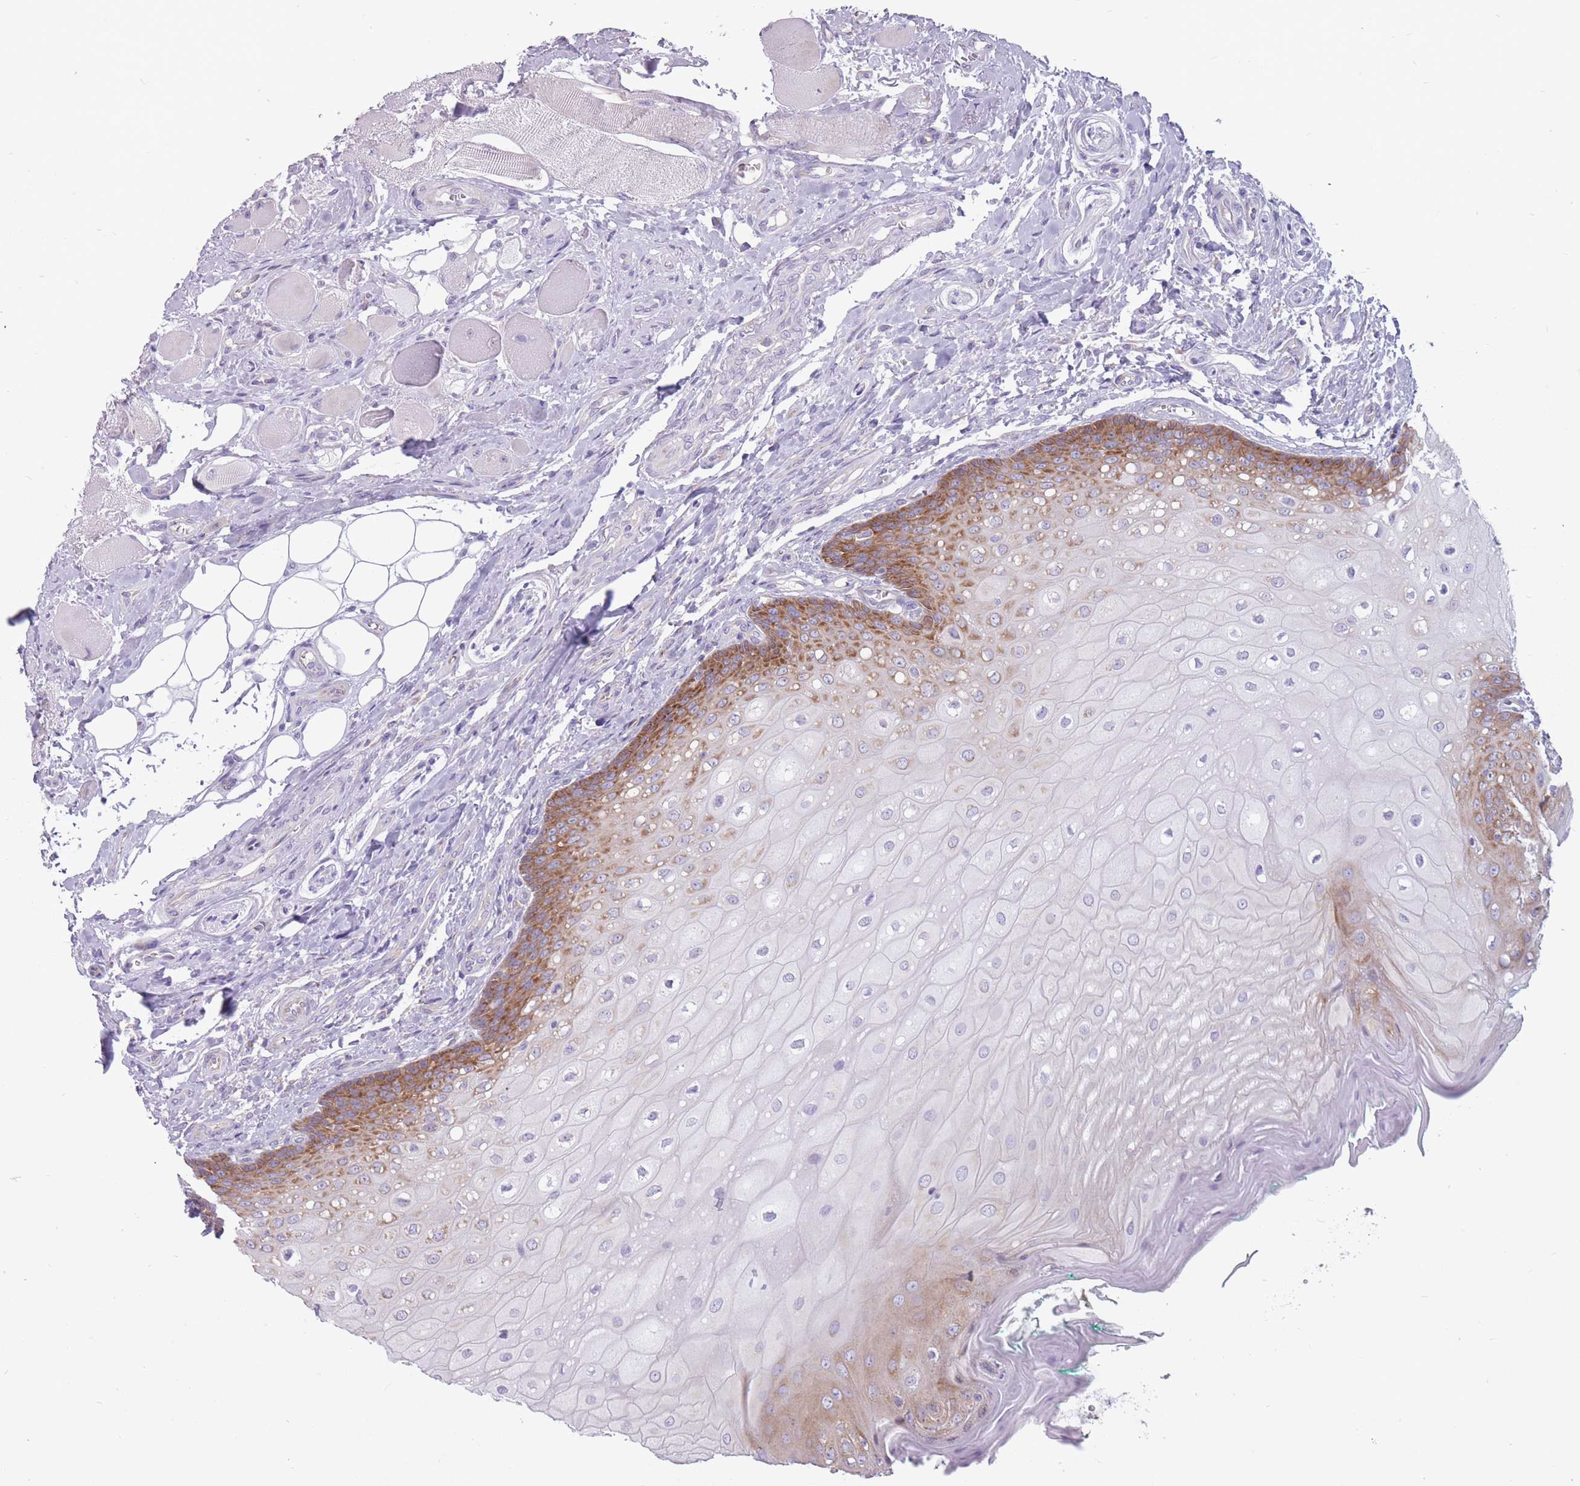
{"staining": {"intensity": "moderate", "quantity": "25%-75%", "location": "cytoplasmic/membranous"}, "tissue": "oral mucosa", "cell_type": "Squamous epithelial cells", "image_type": "normal", "snomed": [{"axis": "morphology", "description": "Normal tissue, NOS"}, {"axis": "morphology", "description": "Squamous cell carcinoma, NOS"}, {"axis": "topography", "description": "Oral tissue"}, {"axis": "topography", "description": "Tounge, NOS"}, {"axis": "topography", "description": "Head-Neck"}], "caption": "Immunohistochemistry image of normal oral mucosa stained for a protein (brown), which demonstrates medium levels of moderate cytoplasmic/membranous positivity in about 25%-75% of squamous epithelial cells.", "gene": "RPL18", "patient": {"sex": "male", "age": 79}}